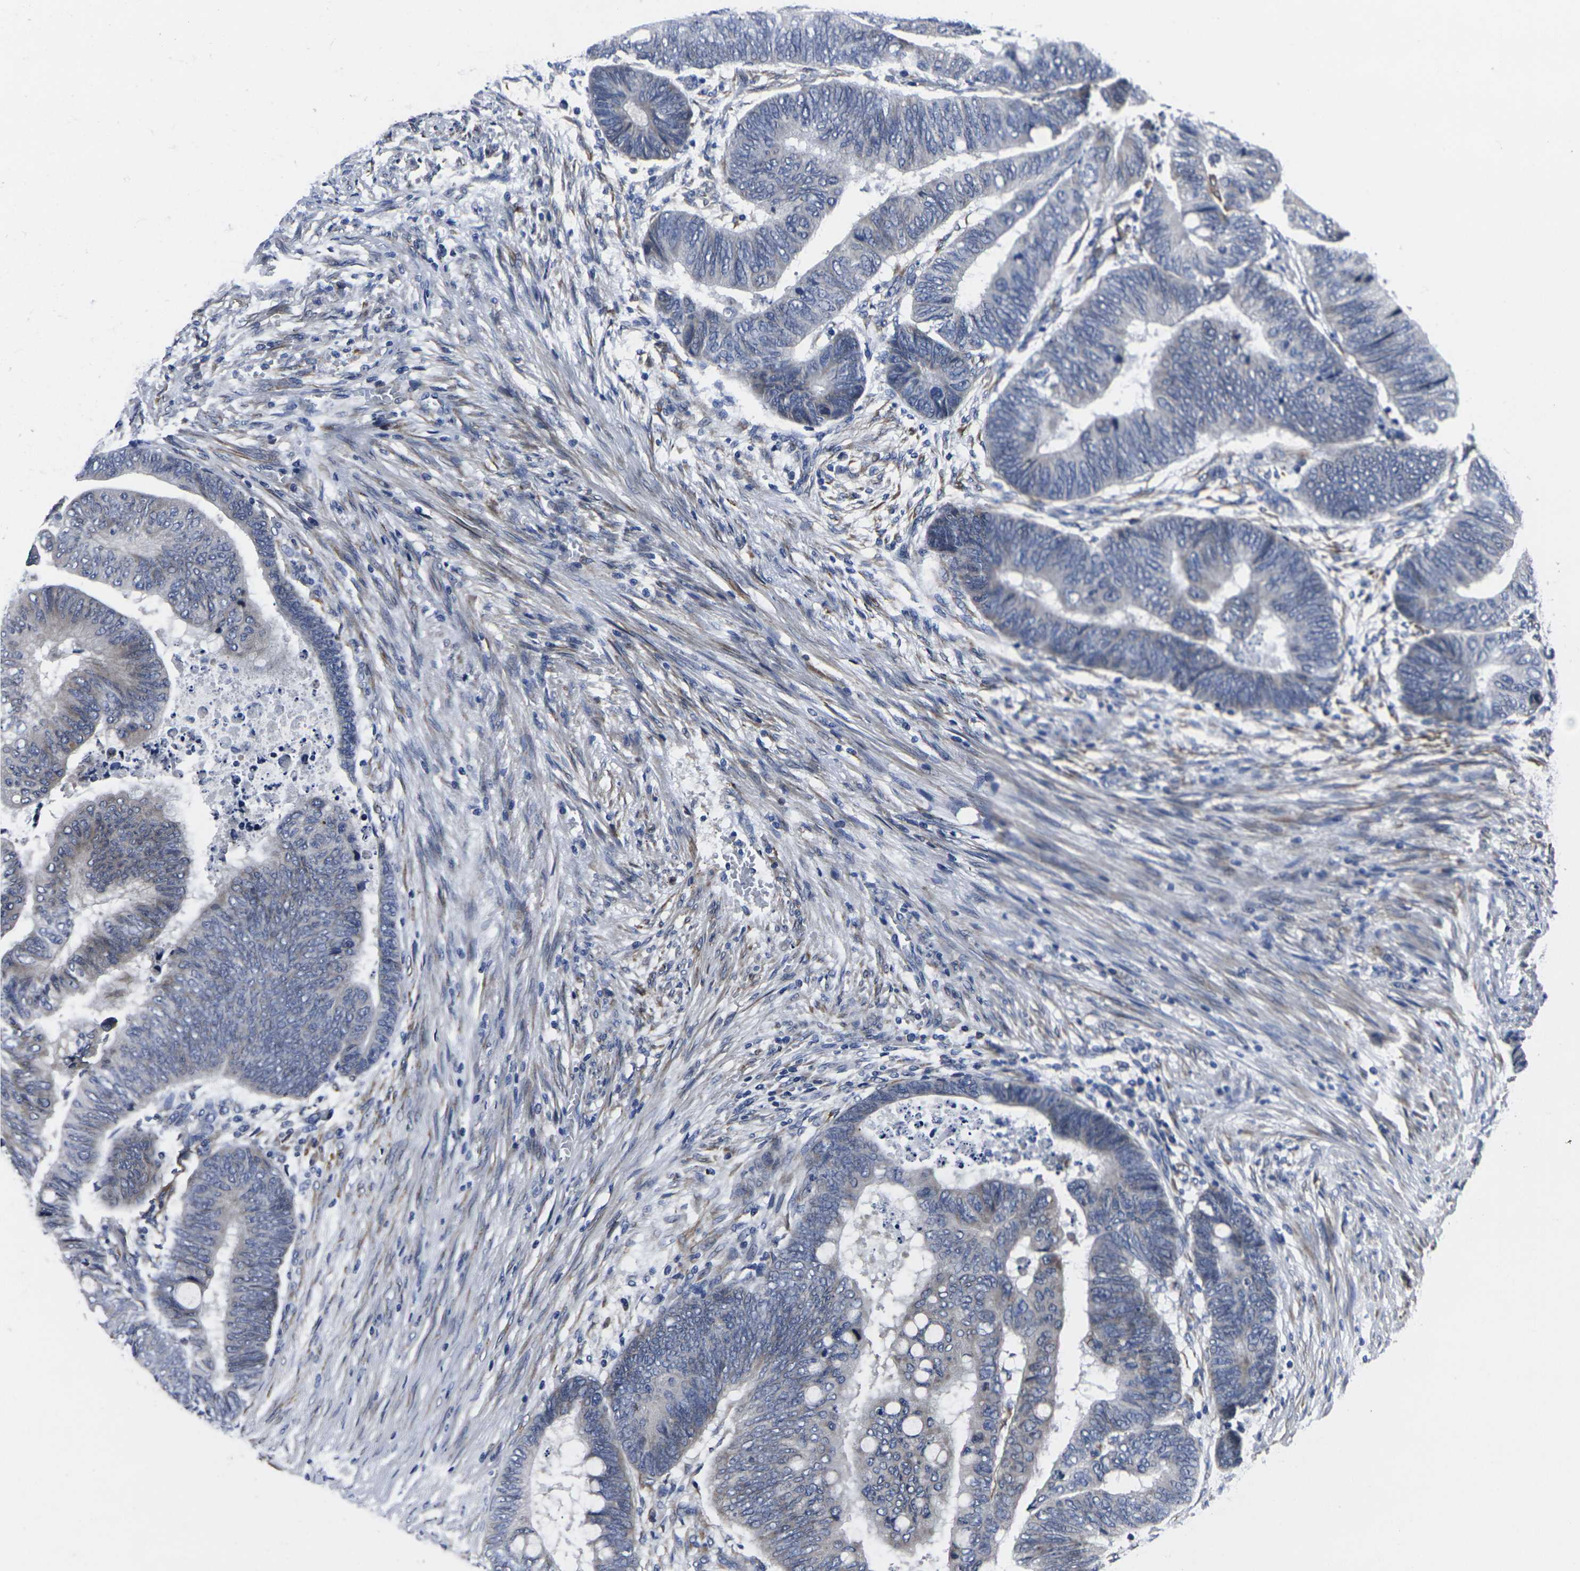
{"staining": {"intensity": "negative", "quantity": "none", "location": "none"}, "tissue": "colorectal cancer", "cell_type": "Tumor cells", "image_type": "cancer", "snomed": [{"axis": "morphology", "description": "Normal tissue, NOS"}, {"axis": "morphology", "description": "Adenocarcinoma, NOS"}, {"axis": "topography", "description": "Rectum"}, {"axis": "topography", "description": "Peripheral nerve tissue"}], "caption": "Protein analysis of colorectal cancer shows no significant staining in tumor cells. Nuclei are stained in blue.", "gene": "CYP2C8", "patient": {"sex": "male", "age": 92}}